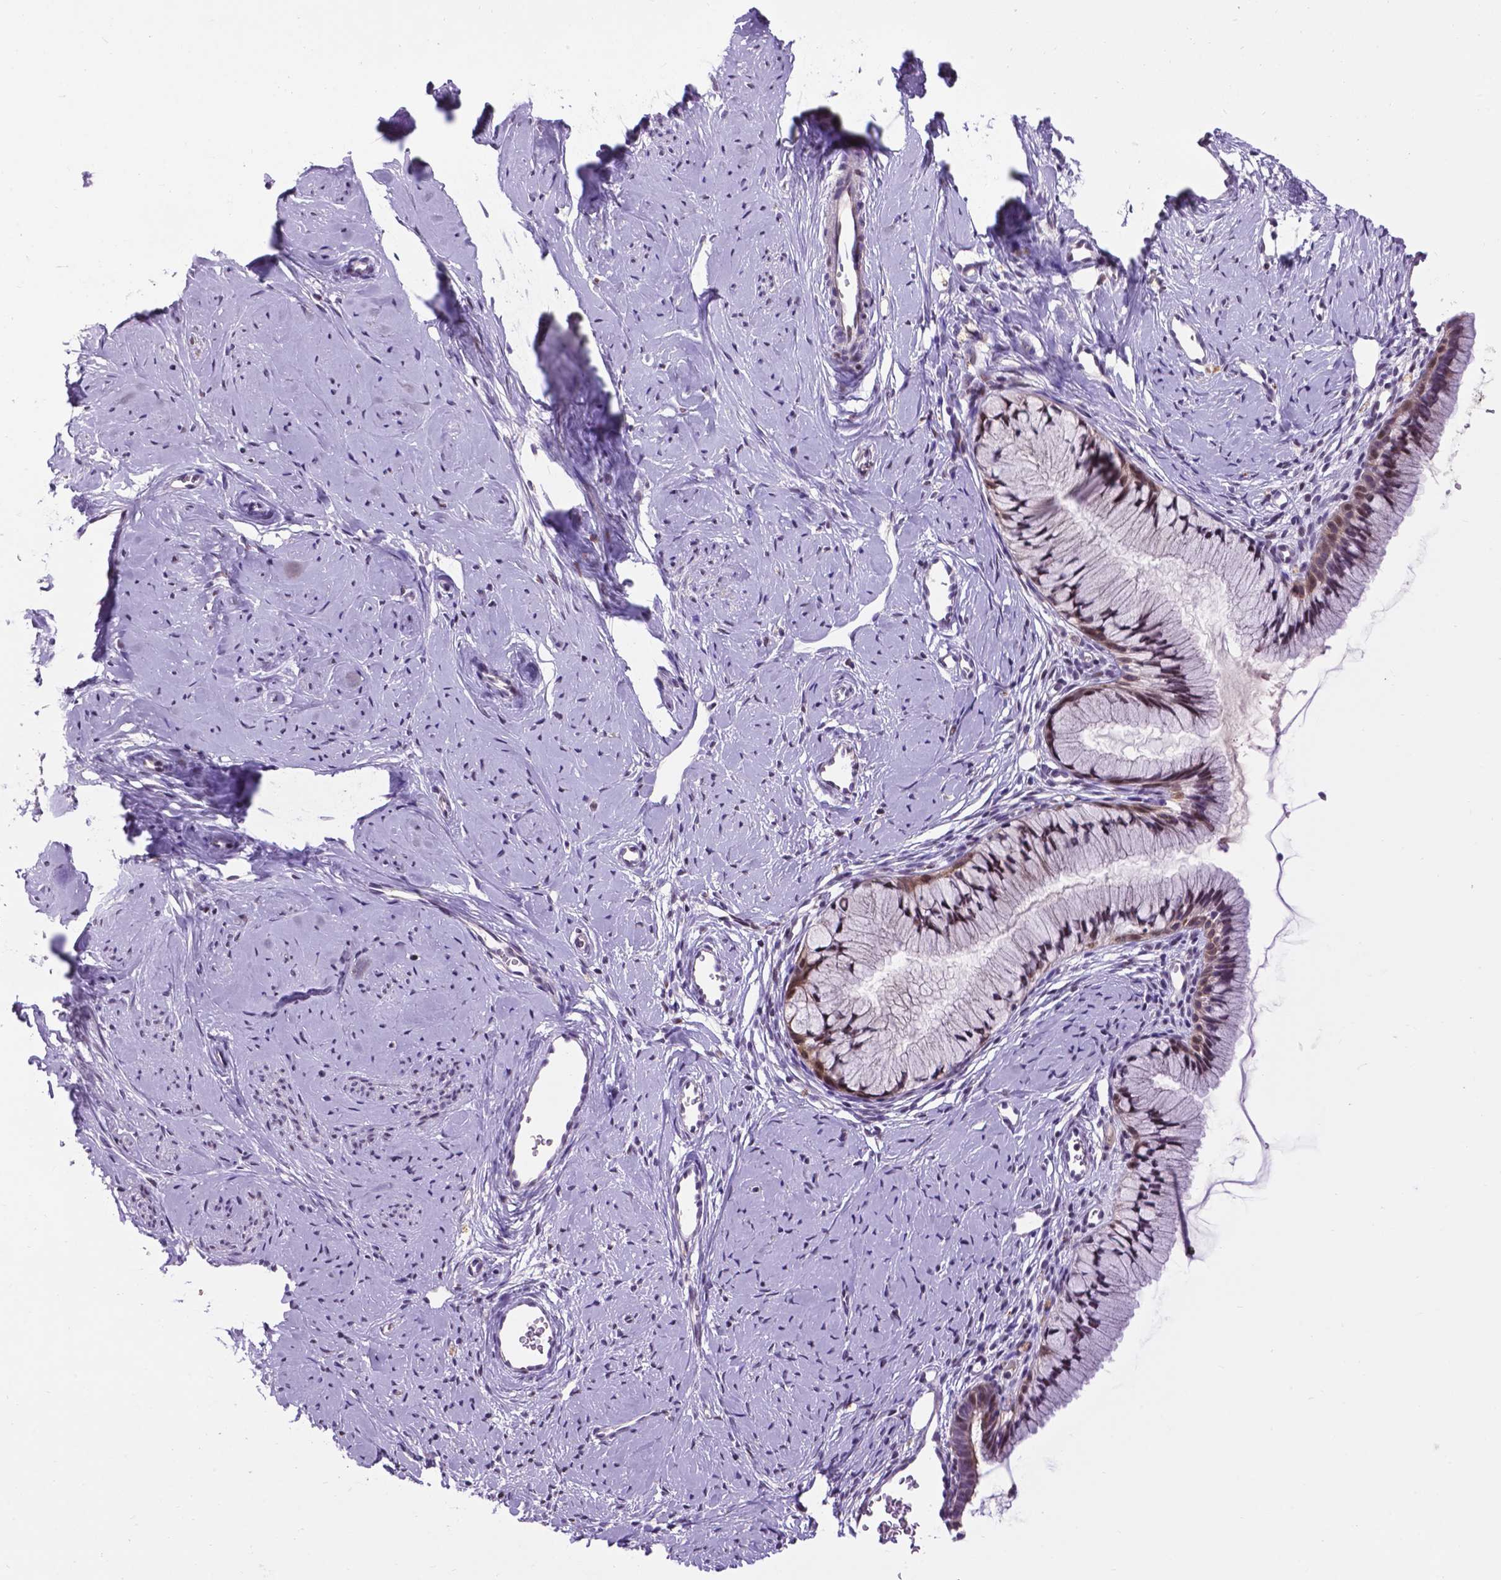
{"staining": {"intensity": "weak", "quantity": "<25%", "location": "cytoplasmic/membranous"}, "tissue": "cervix", "cell_type": "Glandular cells", "image_type": "normal", "snomed": [{"axis": "morphology", "description": "Normal tissue, NOS"}, {"axis": "topography", "description": "Cervix"}], "caption": "This micrograph is of normal cervix stained with IHC to label a protein in brown with the nuclei are counter-stained blue. There is no expression in glandular cells.", "gene": "SMAD2", "patient": {"sex": "female", "age": 40}}